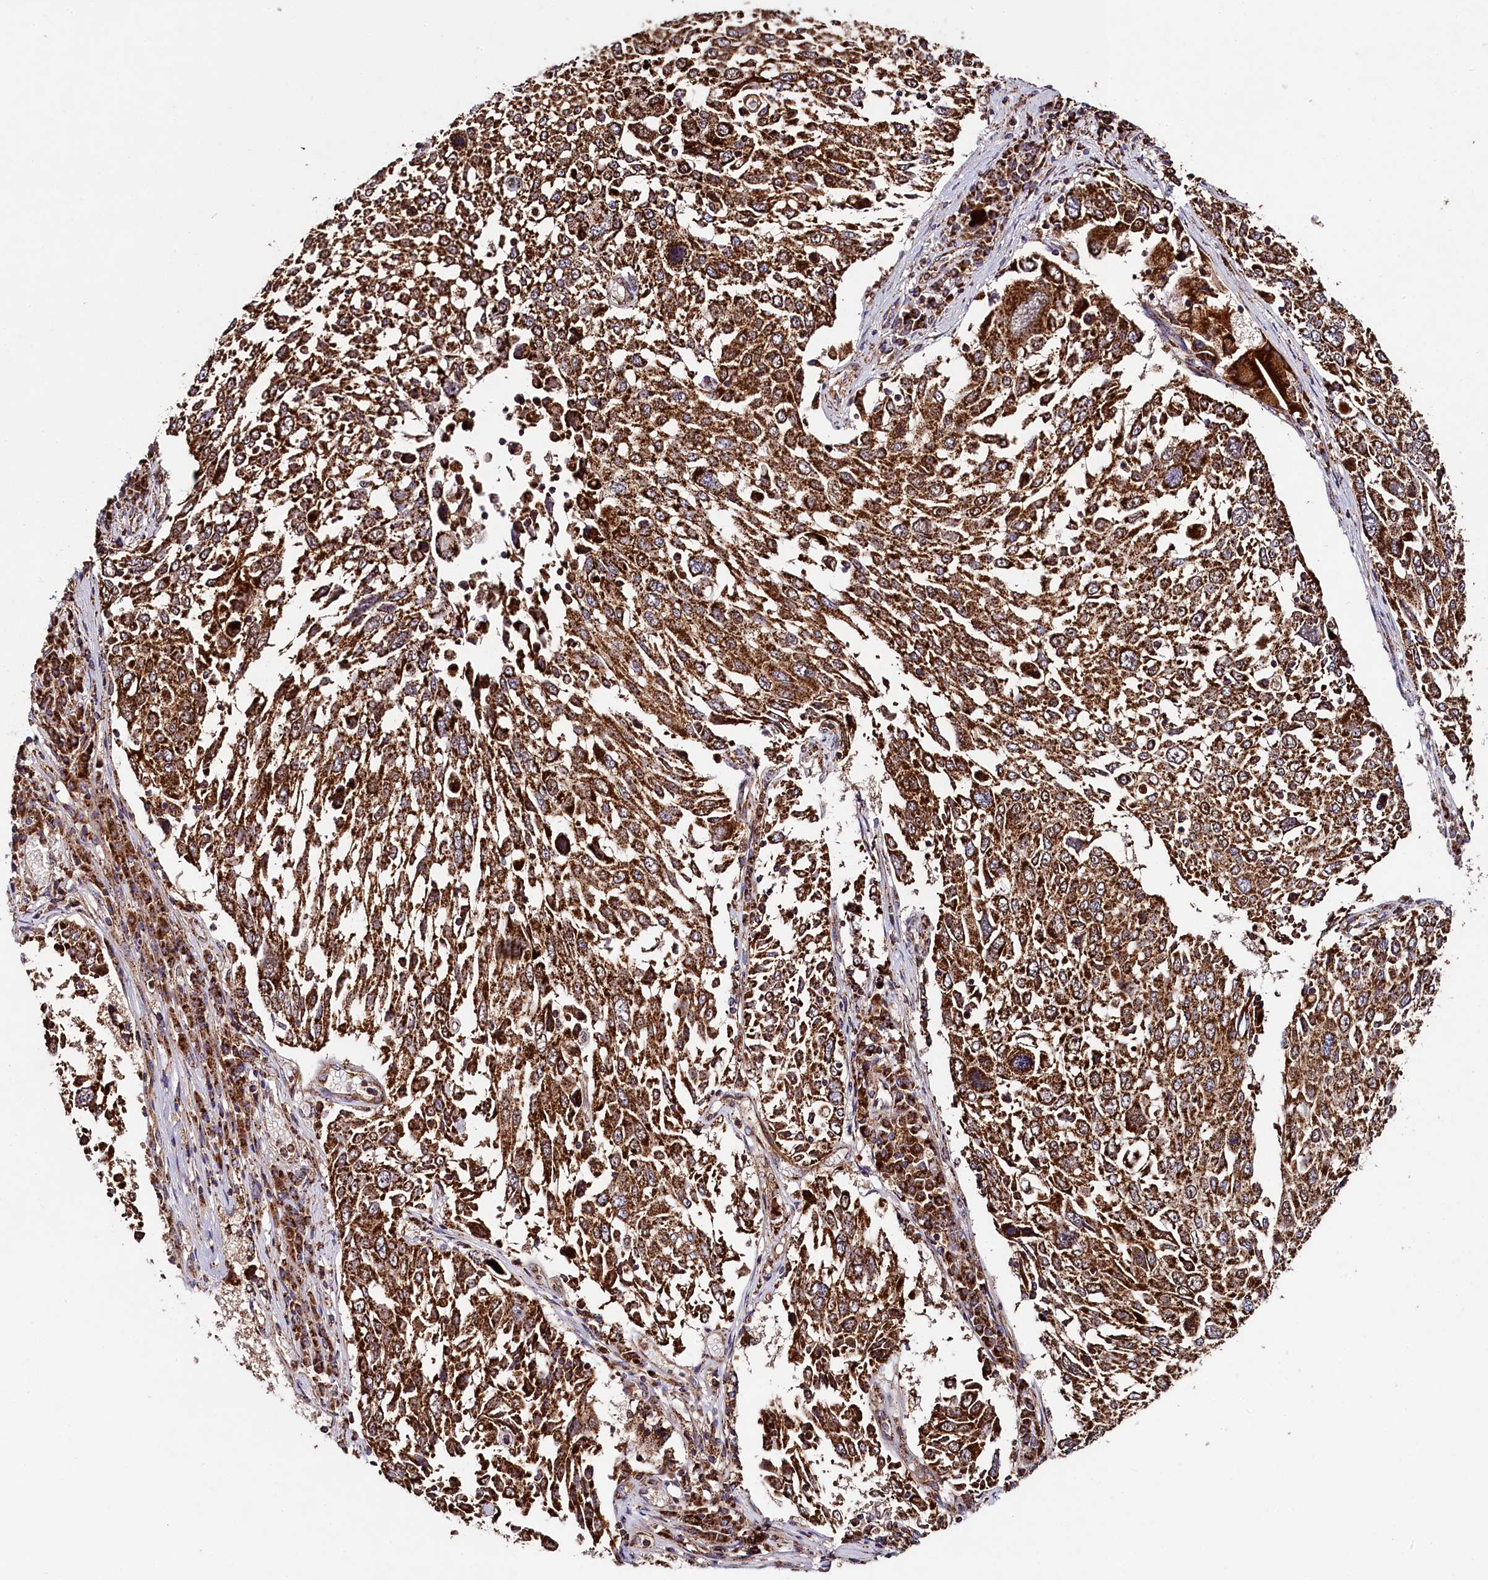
{"staining": {"intensity": "strong", "quantity": ">75%", "location": "cytoplasmic/membranous"}, "tissue": "lung cancer", "cell_type": "Tumor cells", "image_type": "cancer", "snomed": [{"axis": "morphology", "description": "Squamous cell carcinoma, NOS"}, {"axis": "topography", "description": "Lung"}], "caption": "Approximately >75% of tumor cells in squamous cell carcinoma (lung) exhibit strong cytoplasmic/membranous protein expression as visualized by brown immunohistochemical staining.", "gene": "CLYBL", "patient": {"sex": "male", "age": 65}}